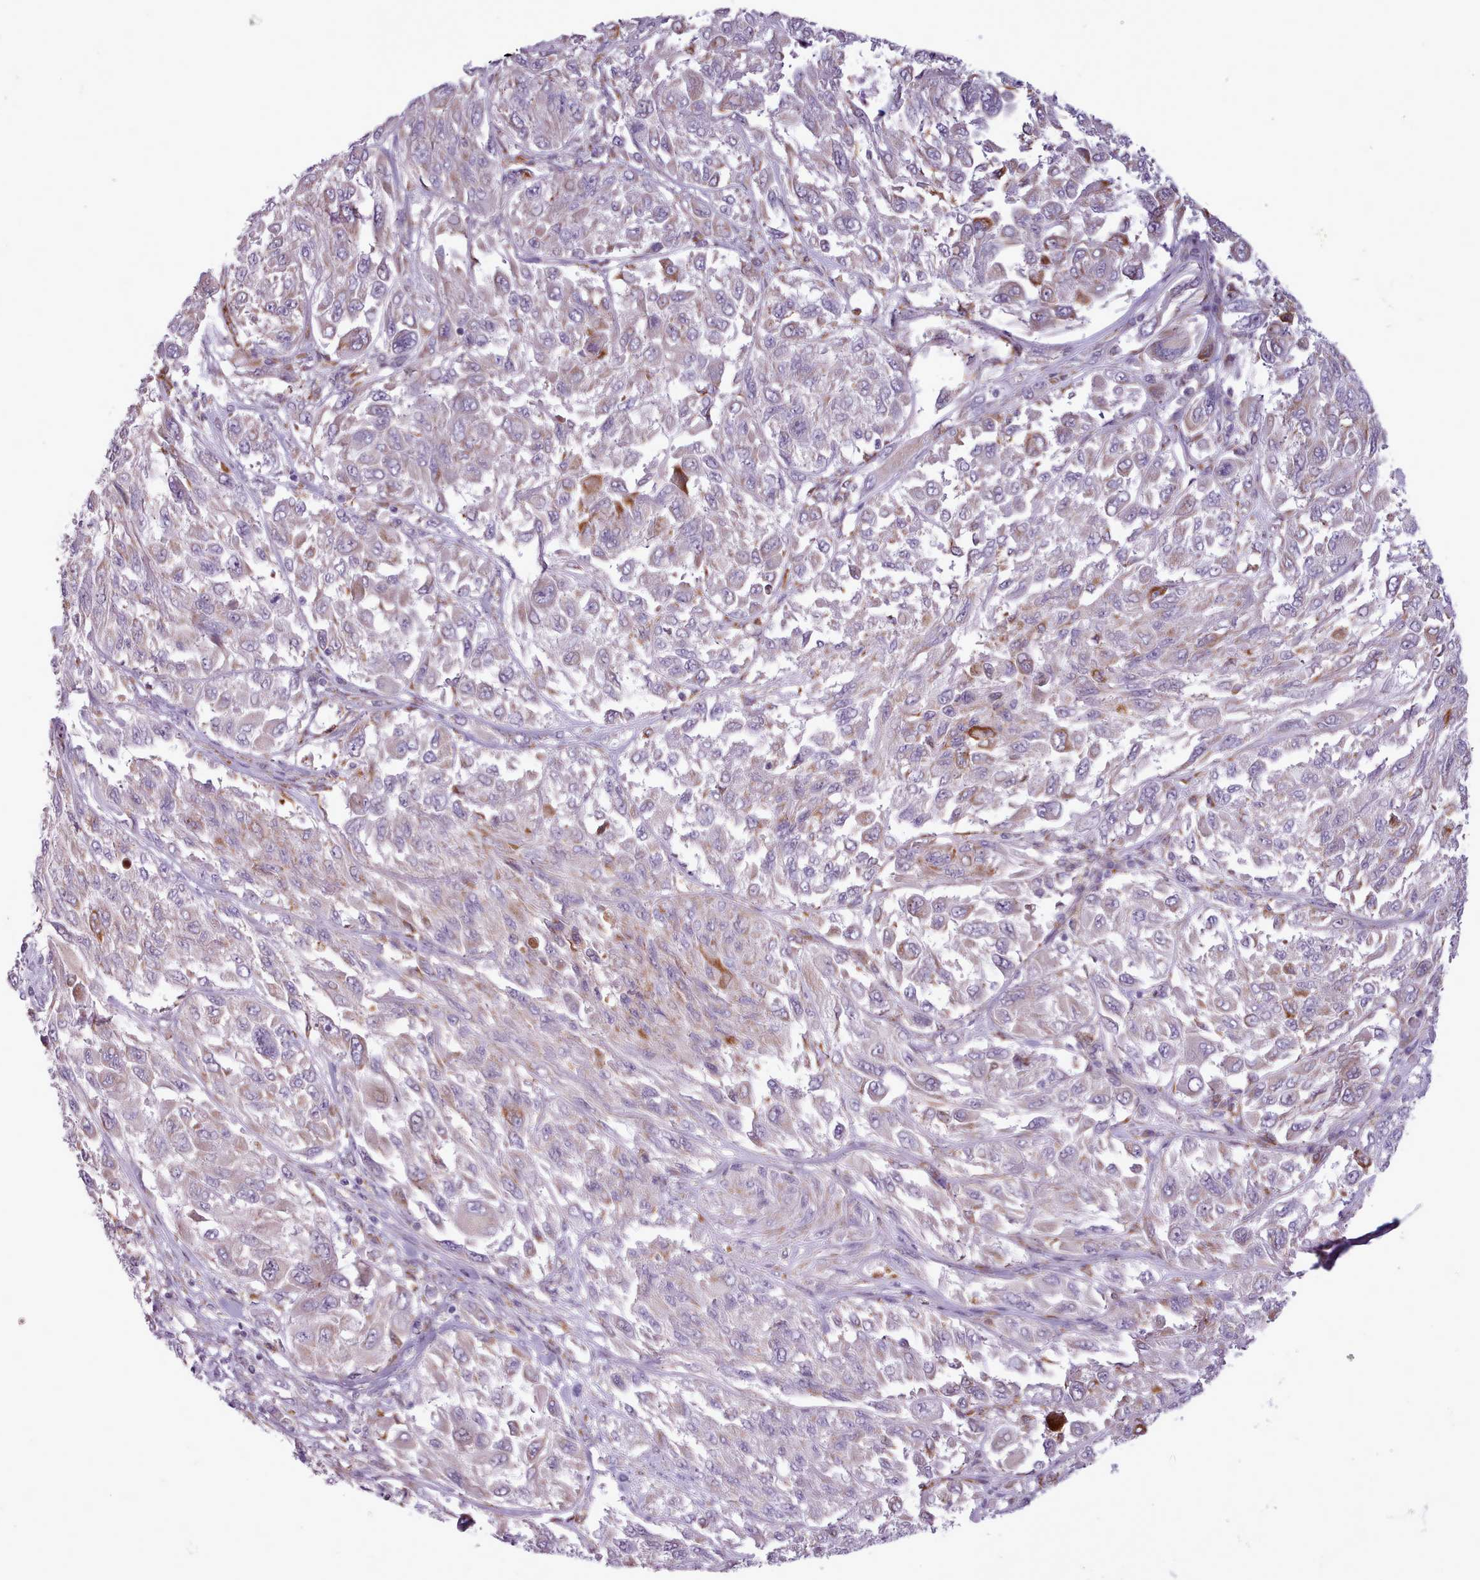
{"staining": {"intensity": "moderate", "quantity": "<25%", "location": "cytoplasmic/membranous"}, "tissue": "melanoma", "cell_type": "Tumor cells", "image_type": "cancer", "snomed": [{"axis": "morphology", "description": "Malignant melanoma, NOS"}, {"axis": "topography", "description": "Skin"}], "caption": "Immunohistochemistry photomicrograph of neoplastic tissue: human melanoma stained using immunohistochemistry (IHC) demonstrates low levels of moderate protein expression localized specifically in the cytoplasmic/membranous of tumor cells, appearing as a cytoplasmic/membranous brown color.", "gene": "AVL9", "patient": {"sex": "female", "age": 91}}